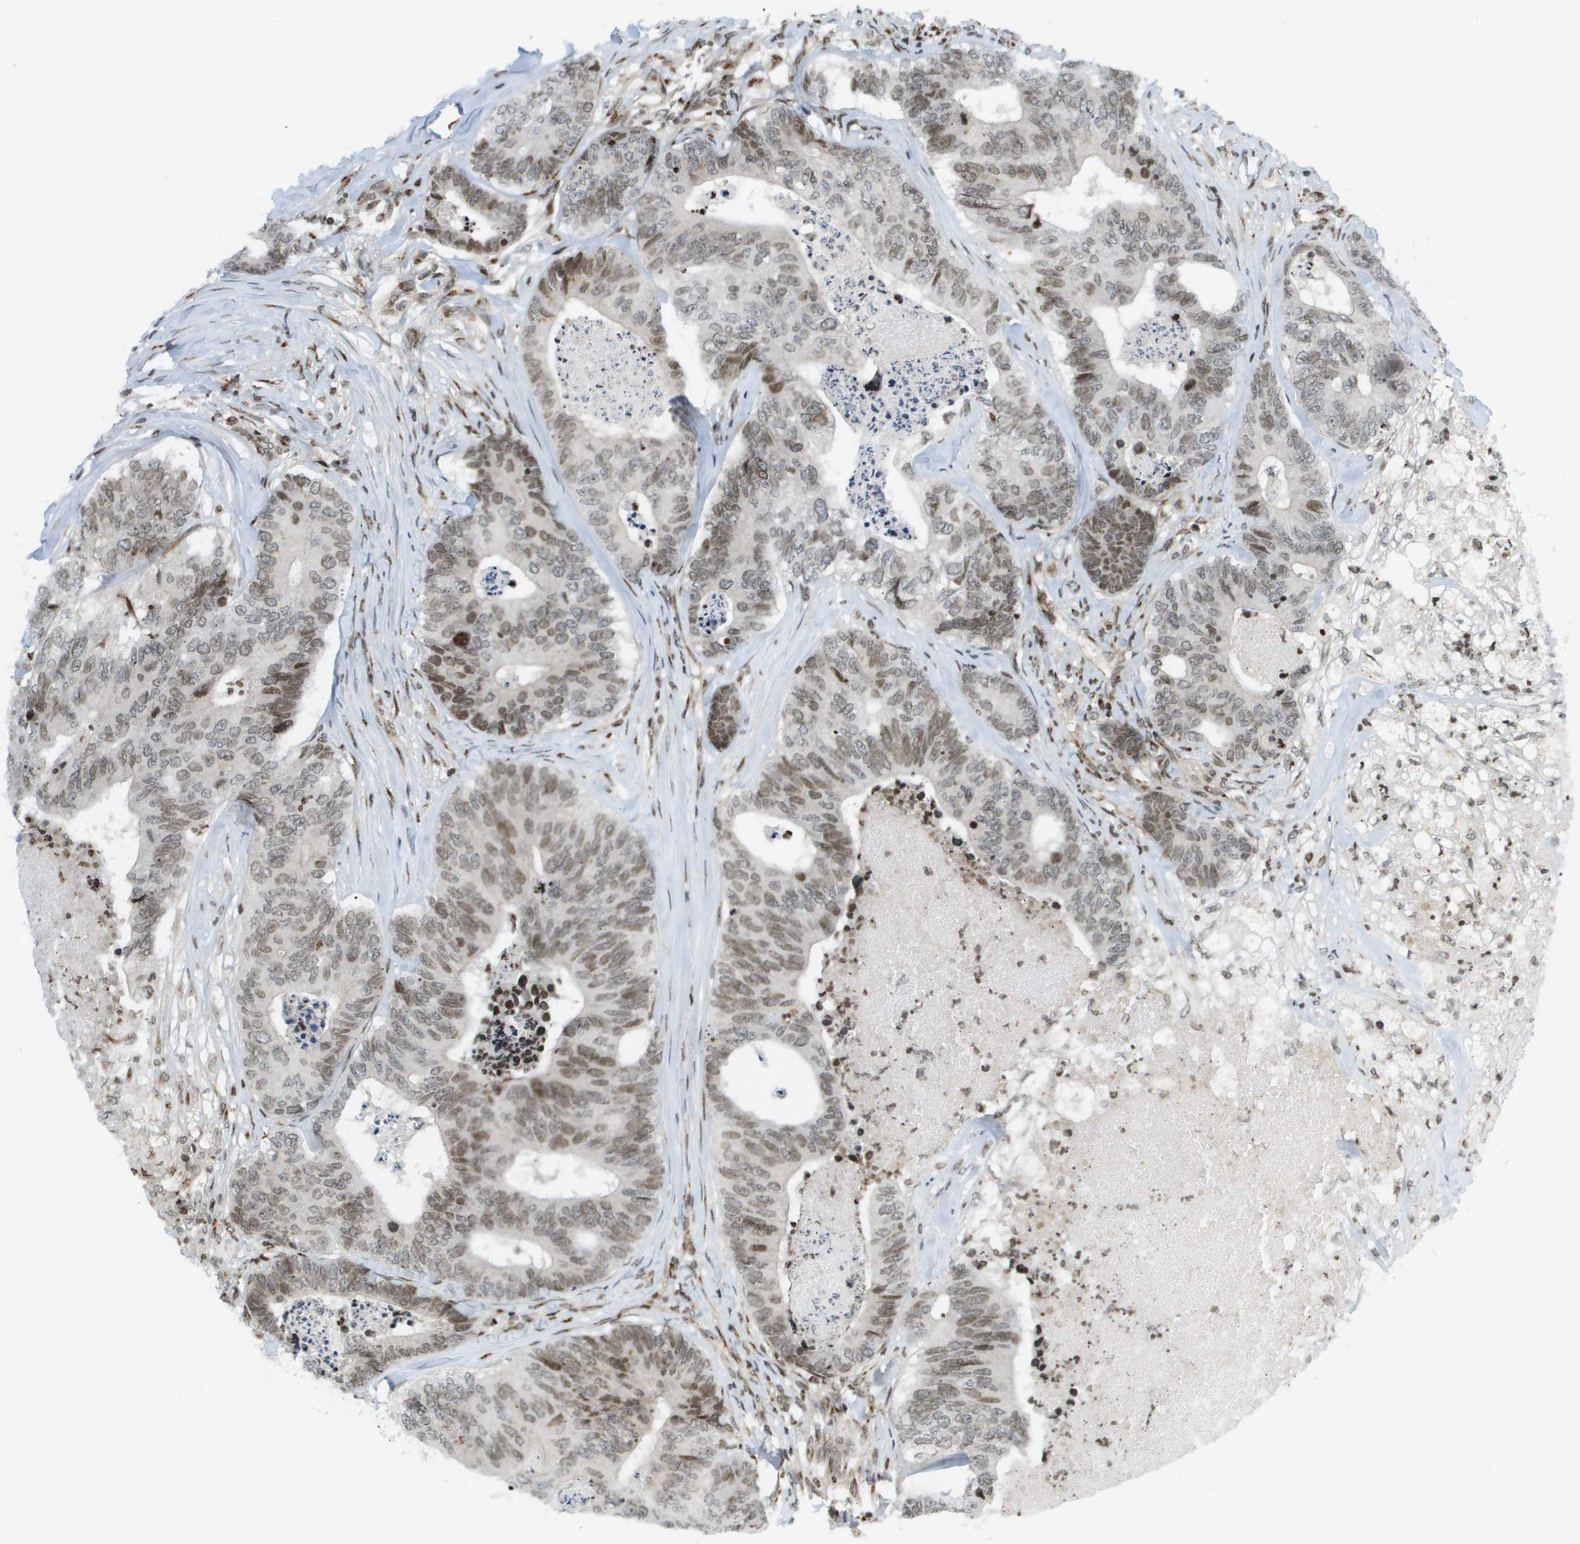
{"staining": {"intensity": "moderate", "quantity": ">75%", "location": "cytoplasmic/membranous,nuclear"}, "tissue": "colorectal cancer", "cell_type": "Tumor cells", "image_type": "cancer", "snomed": [{"axis": "morphology", "description": "Adenocarcinoma, NOS"}, {"axis": "topography", "description": "Colon"}], "caption": "The photomicrograph reveals immunohistochemical staining of colorectal adenocarcinoma. There is moderate cytoplasmic/membranous and nuclear positivity is seen in about >75% of tumor cells. (Brightfield microscopy of DAB IHC at high magnification).", "gene": "EVC", "patient": {"sex": "female", "age": 67}}